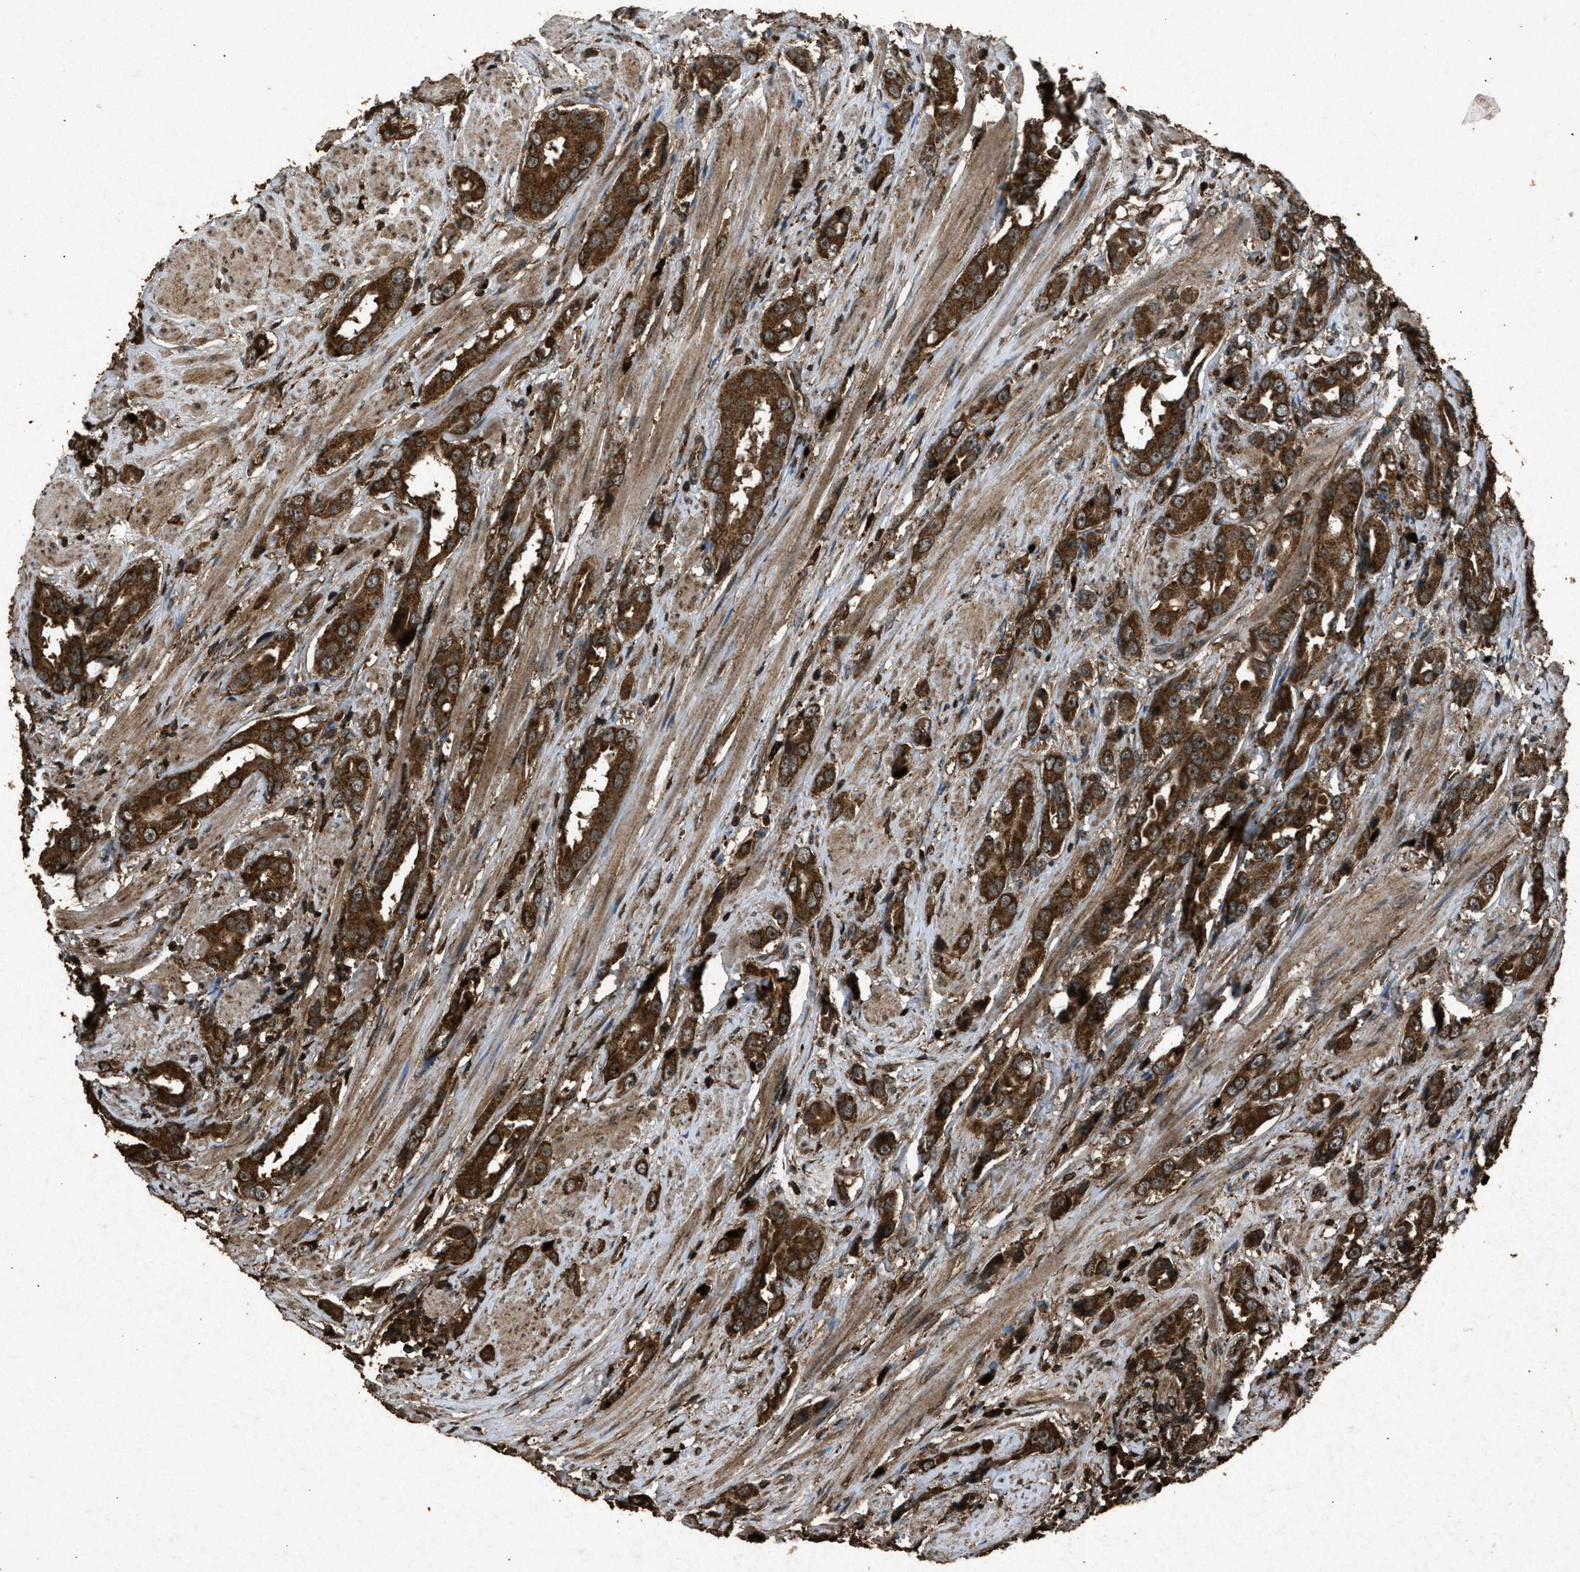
{"staining": {"intensity": "strong", "quantity": ">75%", "location": "cytoplasmic/membranous"}, "tissue": "prostate cancer", "cell_type": "Tumor cells", "image_type": "cancer", "snomed": [{"axis": "morphology", "description": "Adenocarcinoma, Medium grade"}, {"axis": "topography", "description": "Prostate"}], "caption": "Tumor cells demonstrate high levels of strong cytoplasmic/membranous expression in approximately >75% of cells in human prostate cancer (medium-grade adenocarcinoma).", "gene": "OAS1", "patient": {"sex": "male", "age": 53}}